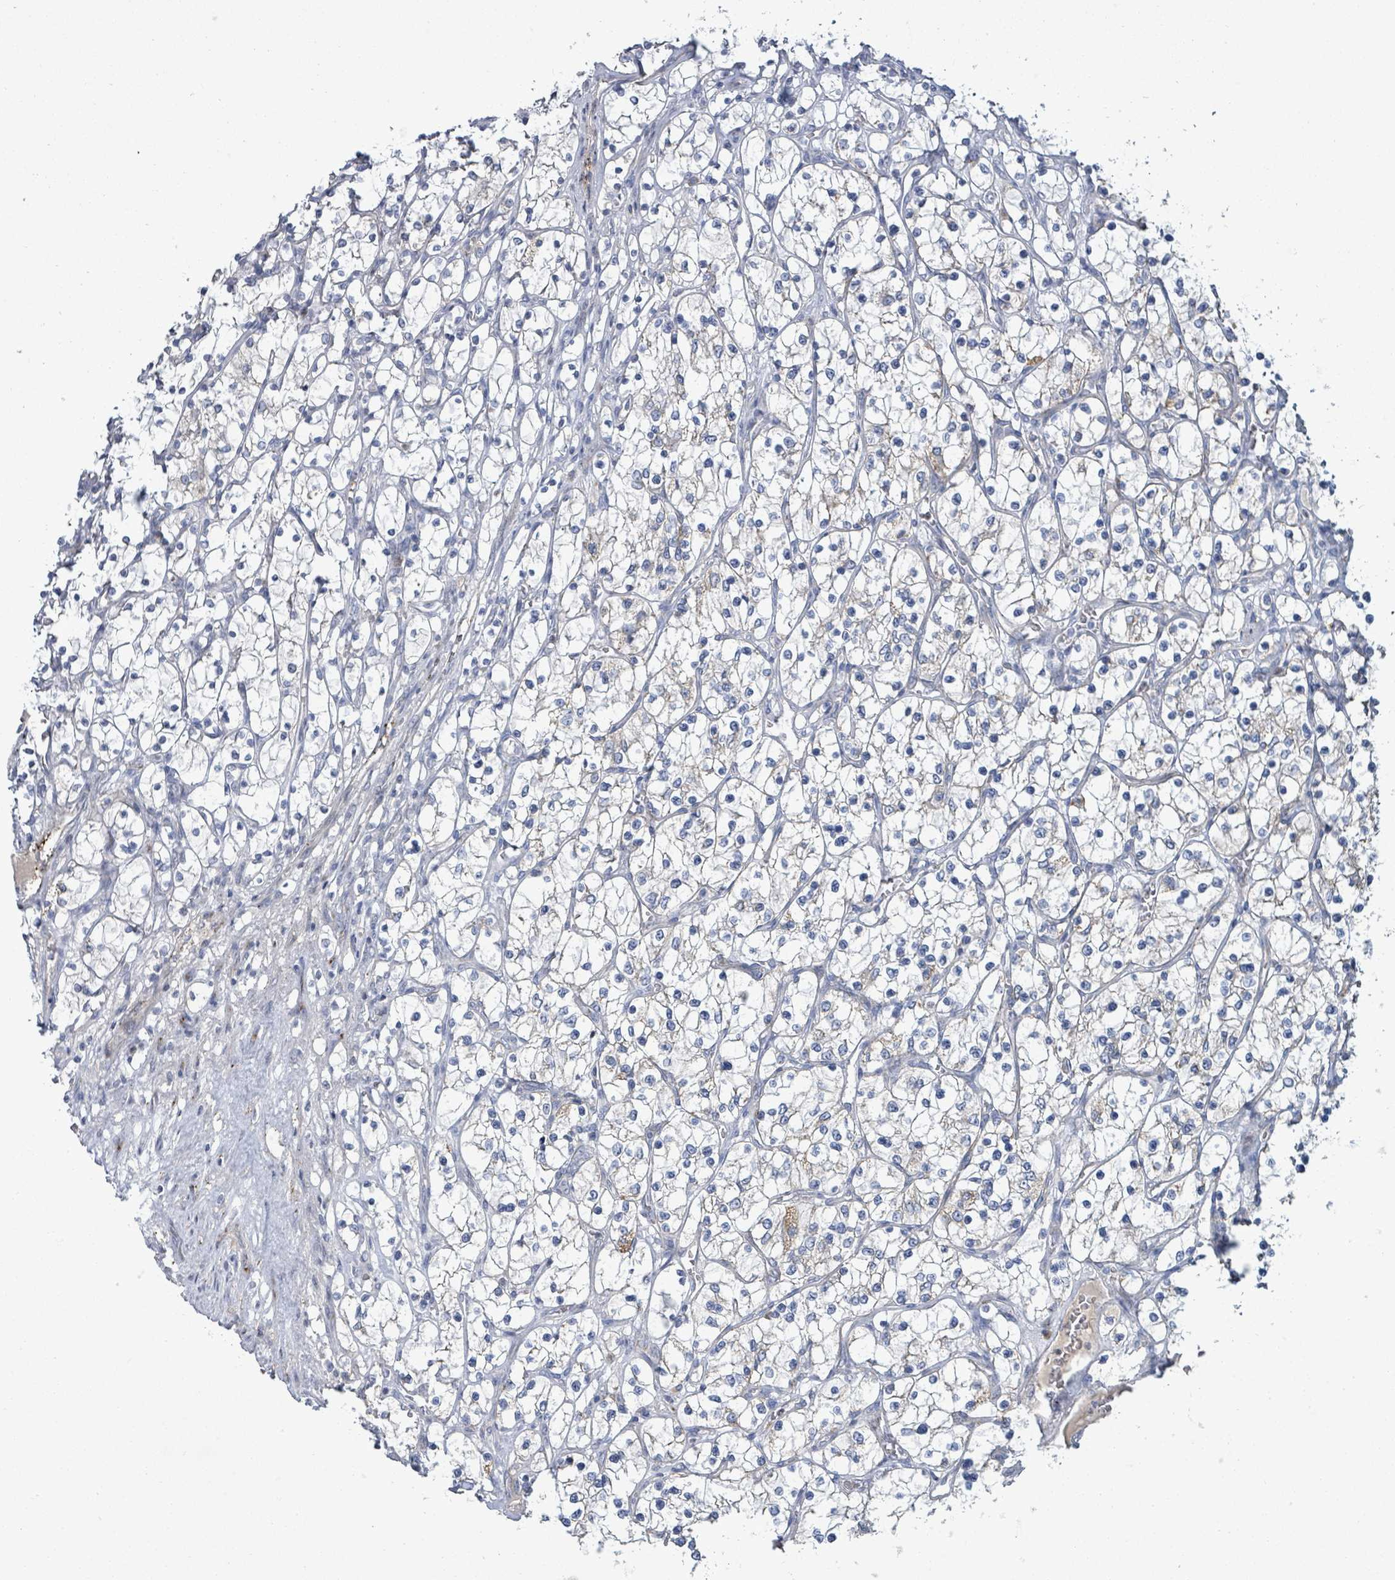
{"staining": {"intensity": "weak", "quantity": "<25%", "location": "cytoplasmic/membranous"}, "tissue": "renal cancer", "cell_type": "Tumor cells", "image_type": "cancer", "snomed": [{"axis": "morphology", "description": "Adenocarcinoma, NOS"}, {"axis": "topography", "description": "Kidney"}], "caption": "The IHC histopathology image has no significant staining in tumor cells of renal adenocarcinoma tissue.", "gene": "ZFPM1", "patient": {"sex": "female", "age": 69}}